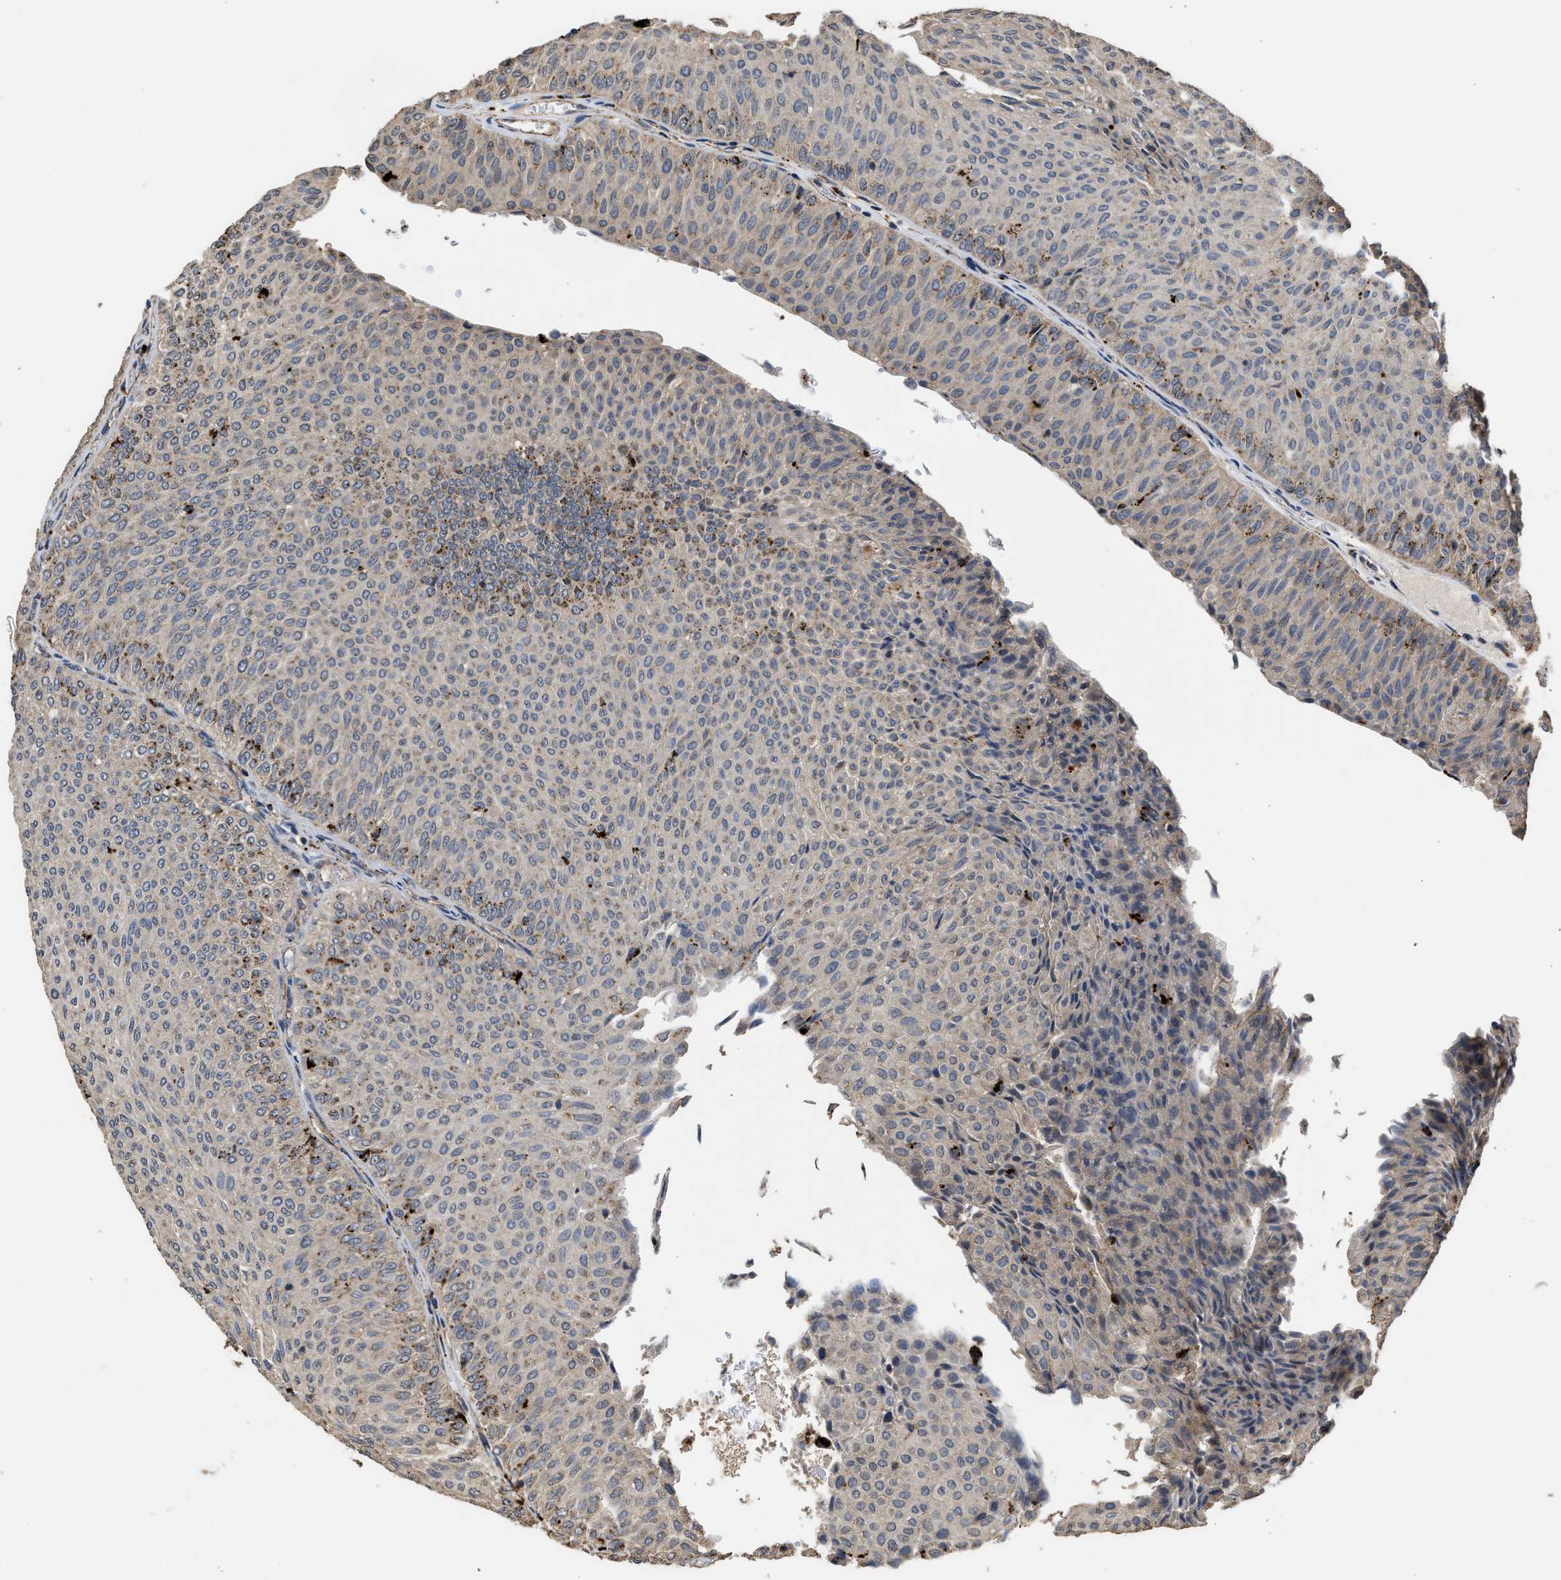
{"staining": {"intensity": "weak", "quantity": "<25%", "location": "cytoplasmic/membranous"}, "tissue": "urothelial cancer", "cell_type": "Tumor cells", "image_type": "cancer", "snomed": [{"axis": "morphology", "description": "Urothelial carcinoma, Low grade"}, {"axis": "topography", "description": "Urinary bladder"}], "caption": "High power microscopy histopathology image of an immunohistochemistry (IHC) image of low-grade urothelial carcinoma, revealing no significant positivity in tumor cells. The staining was performed using DAB to visualize the protein expression in brown, while the nuclei were stained in blue with hematoxylin (Magnification: 20x).", "gene": "CTSV", "patient": {"sex": "male", "age": 78}}